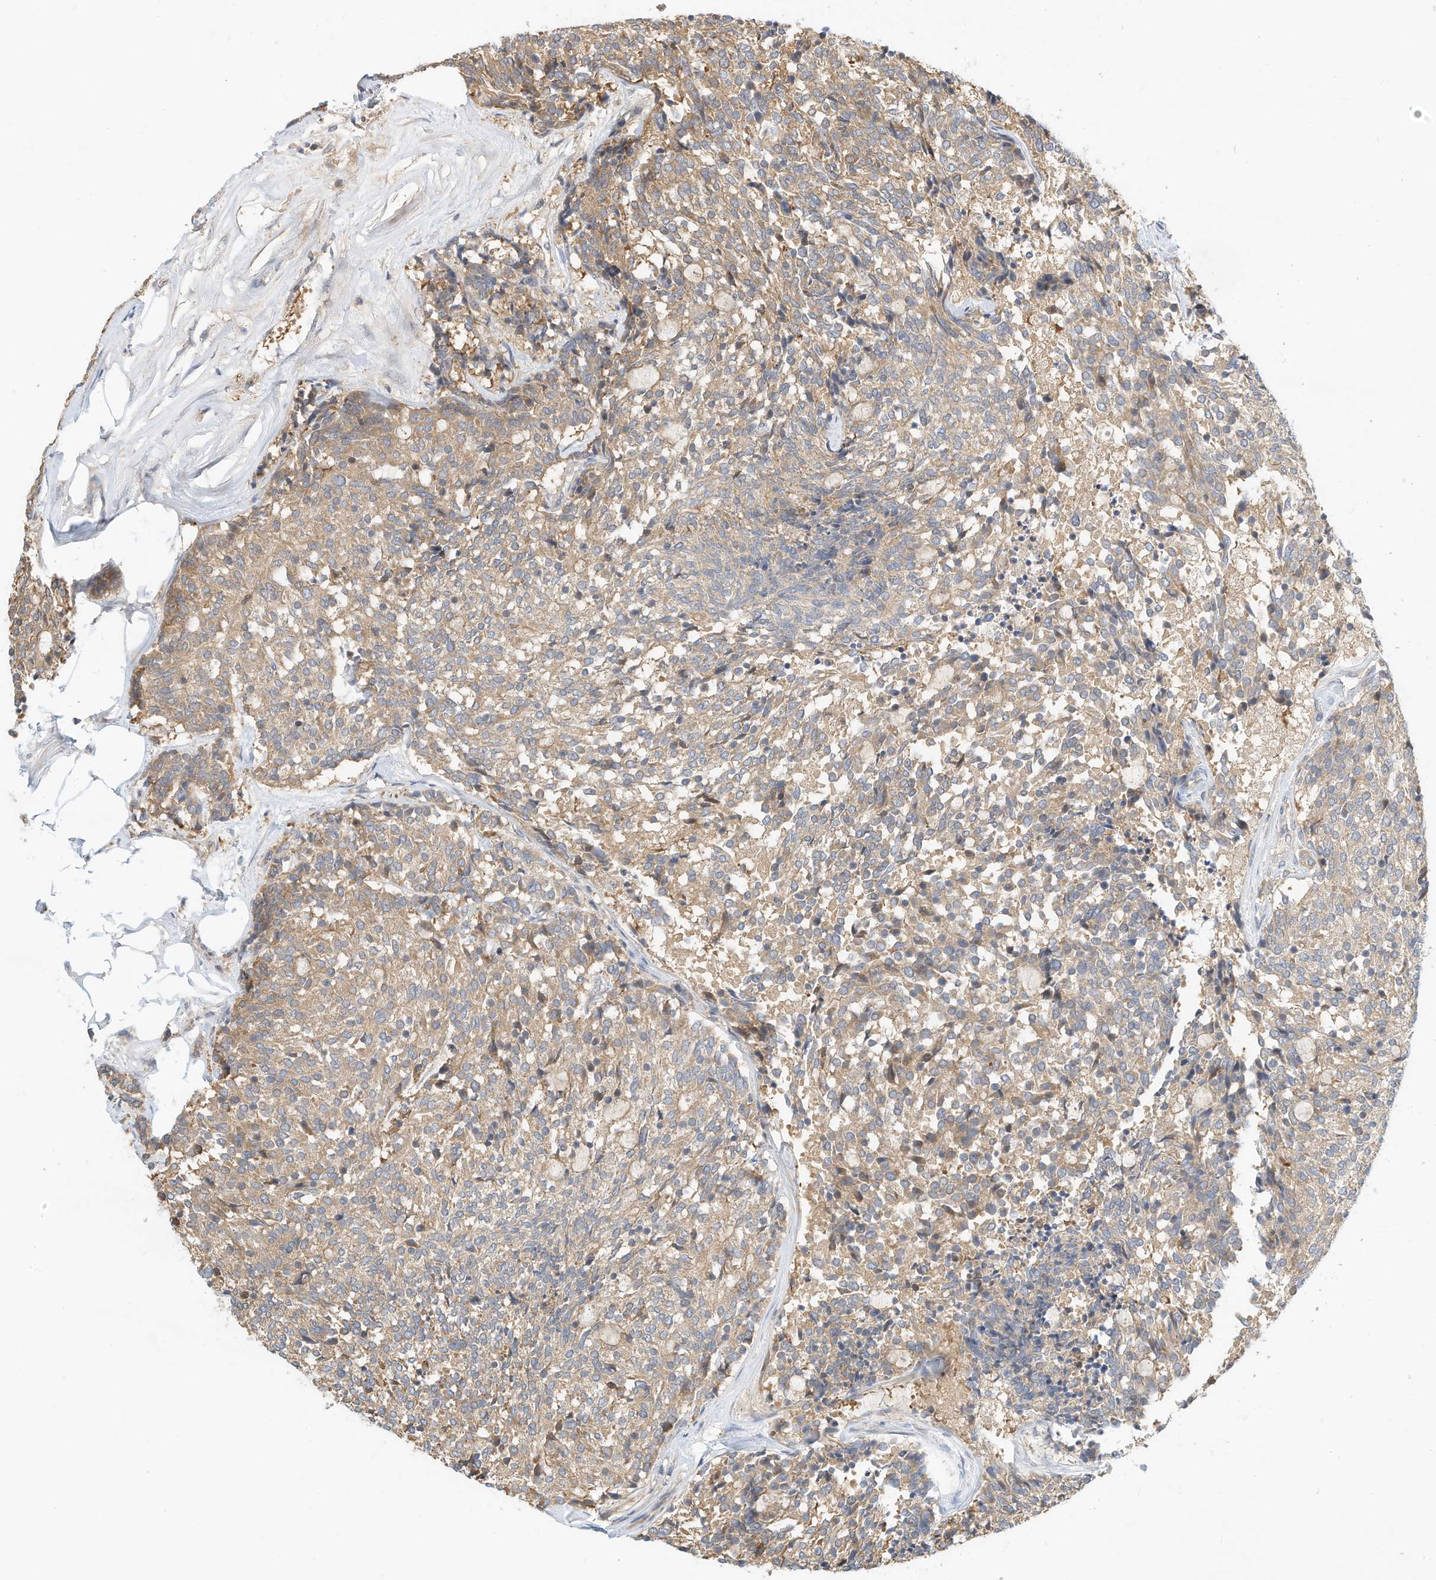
{"staining": {"intensity": "weak", "quantity": ">75%", "location": "cytoplasmic/membranous"}, "tissue": "carcinoid", "cell_type": "Tumor cells", "image_type": "cancer", "snomed": [{"axis": "morphology", "description": "Carcinoid, malignant, NOS"}, {"axis": "topography", "description": "Pancreas"}], "caption": "Tumor cells display weak cytoplasmic/membranous expression in about >75% of cells in malignant carcinoid.", "gene": "OFD1", "patient": {"sex": "female", "age": 54}}